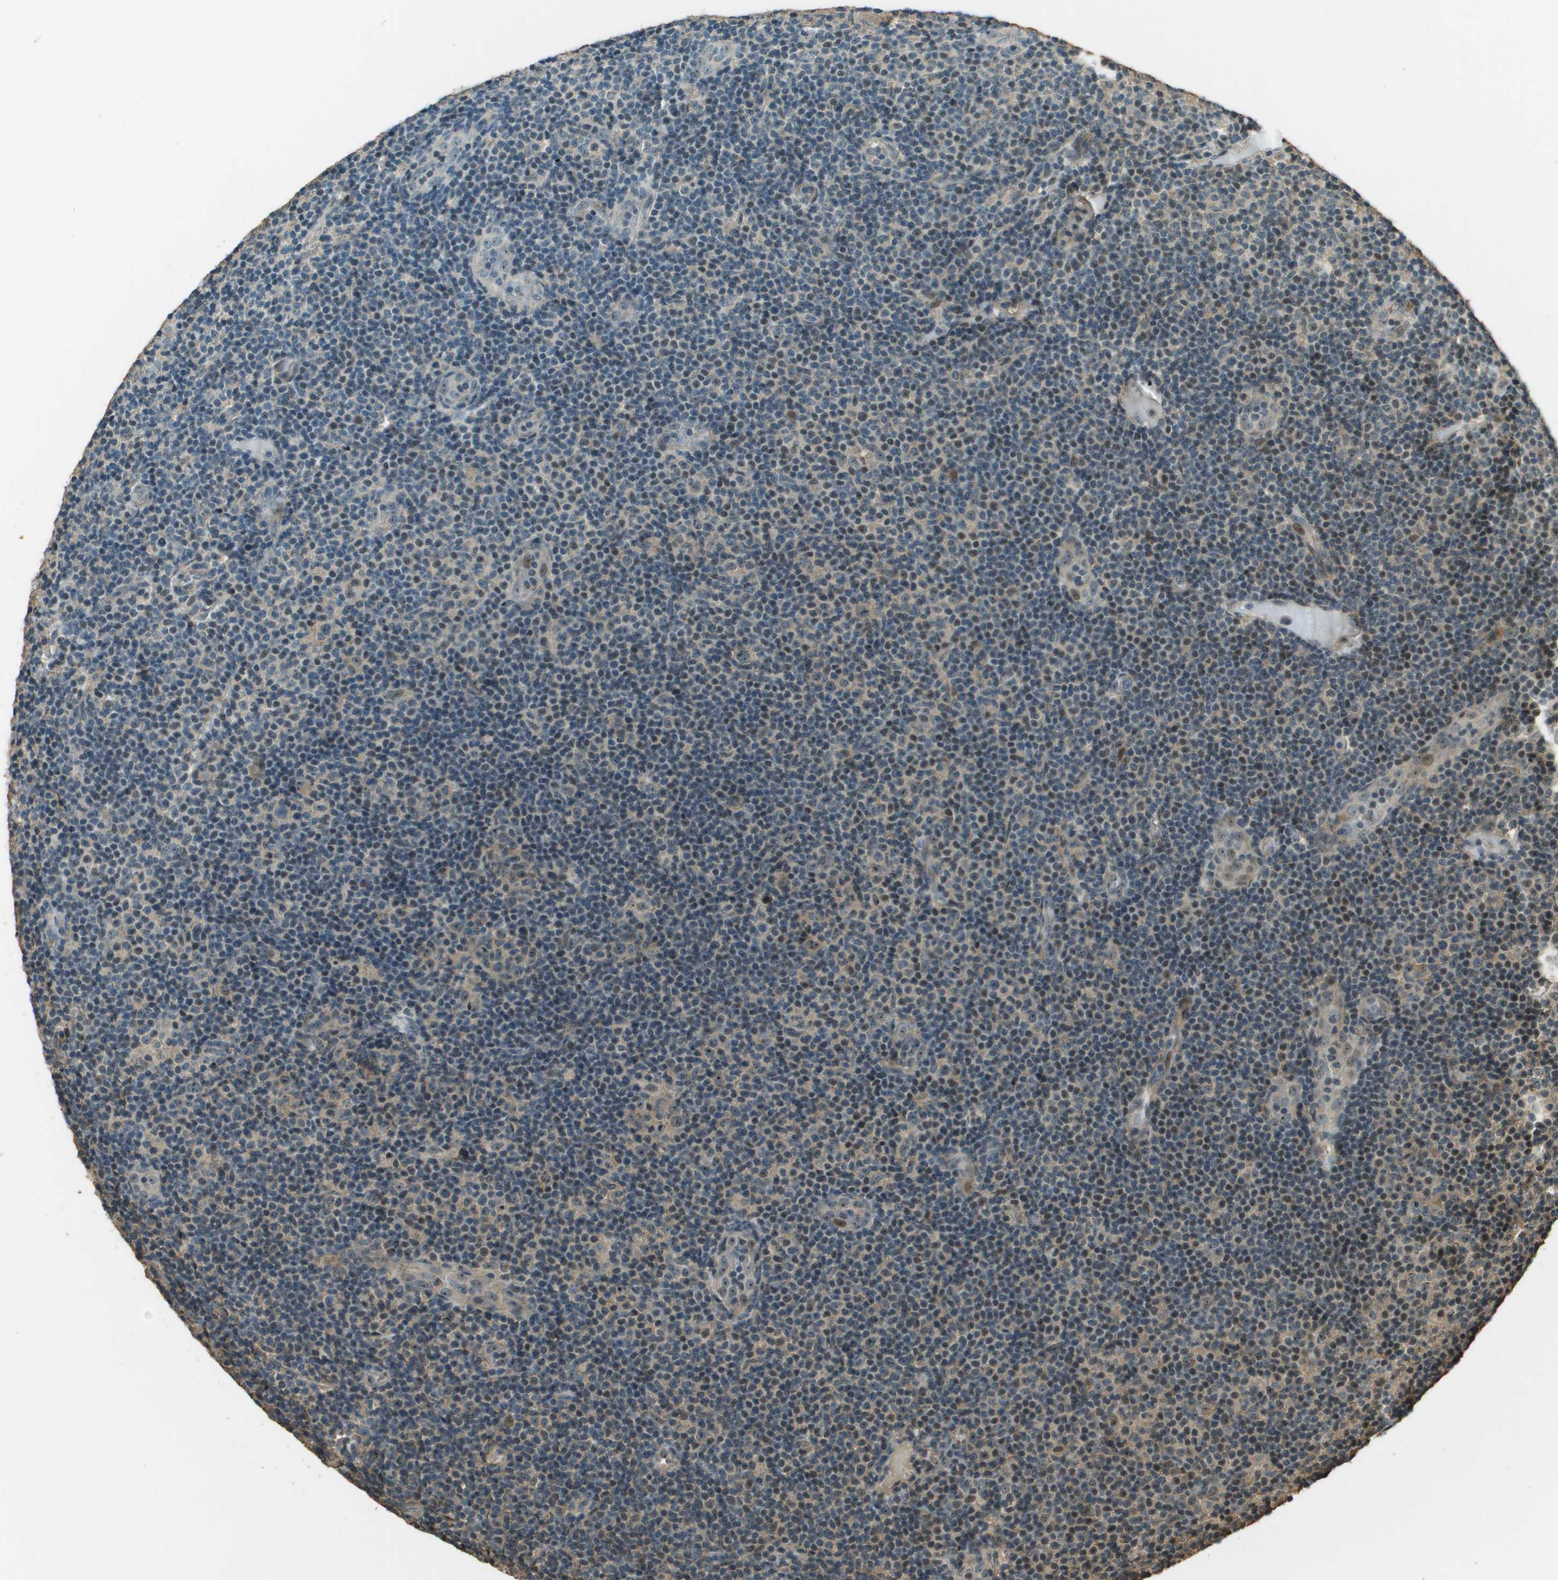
{"staining": {"intensity": "weak", "quantity": "<25%", "location": "cytoplasmic/membranous"}, "tissue": "lymphoma", "cell_type": "Tumor cells", "image_type": "cancer", "snomed": [{"axis": "morphology", "description": "Malignant lymphoma, non-Hodgkin's type, Low grade"}, {"axis": "topography", "description": "Lymph node"}], "caption": "IHC photomicrograph of neoplastic tissue: lymphoma stained with DAB (3,3'-diaminobenzidine) shows no significant protein staining in tumor cells.", "gene": "SDC3", "patient": {"sex": "male", "age": 83}}